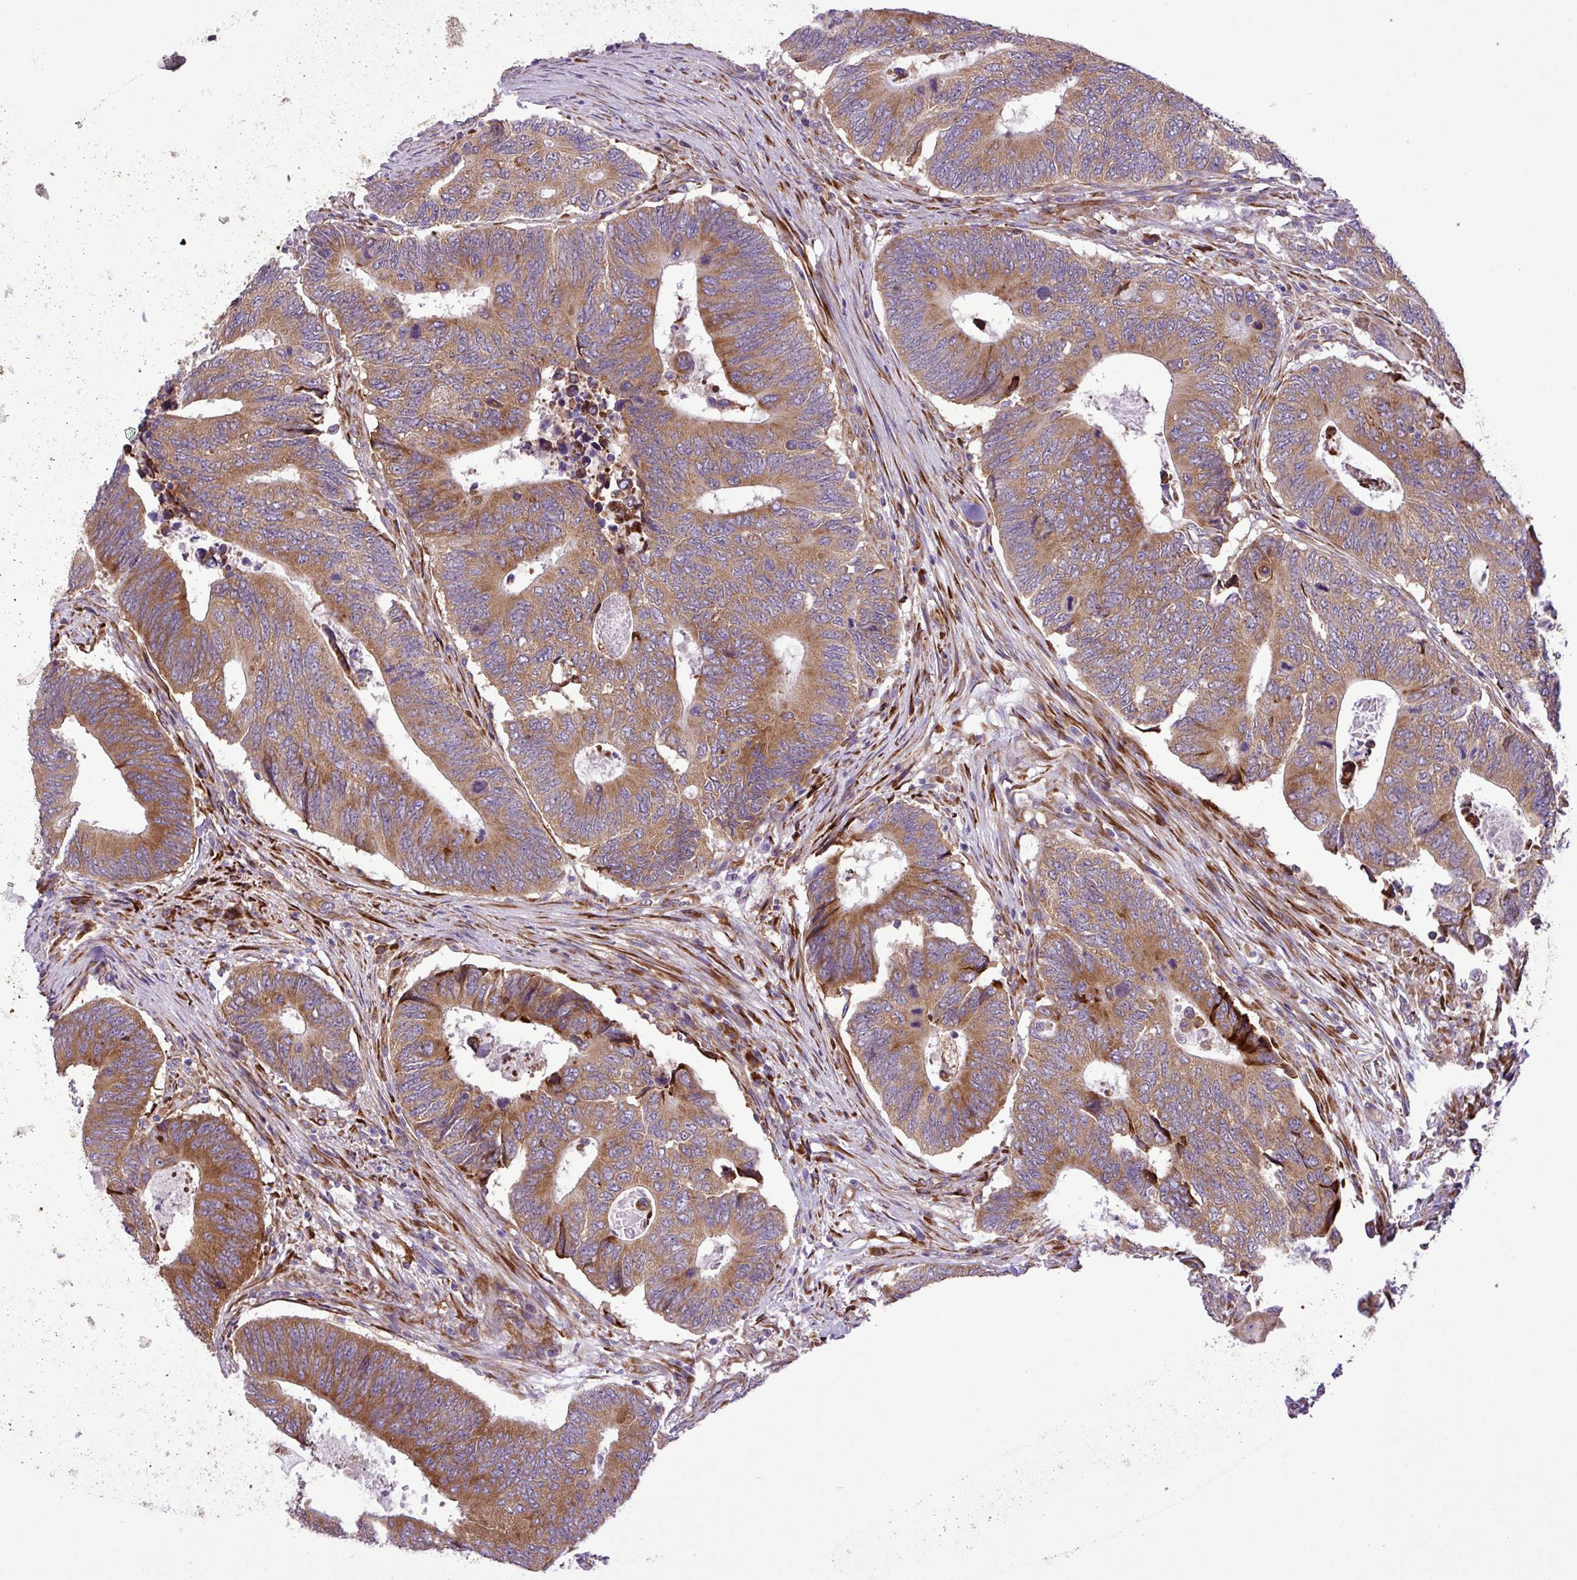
{"staining": {"intensity": "moderate", "quantity": ">75%", "location": "cytoplasmic/membranous"}, "tissue": "colorectal cancer", "cell_type": "Tumor cells", "image_type": "cancer", "snomed": [{"axis": "morphology", "description": "Adenocarcinoma, NOS"}, {"axis": "topography", "description": "Colon"}], "caption": "Brown immunohistochemical staining in human colorectal cancer exhibits moderate cytoplasmic/membranous staining in approximately >75% of tumor cells.", "gene": "RPL13", "patient": {"sex": "male", "age": 87}}